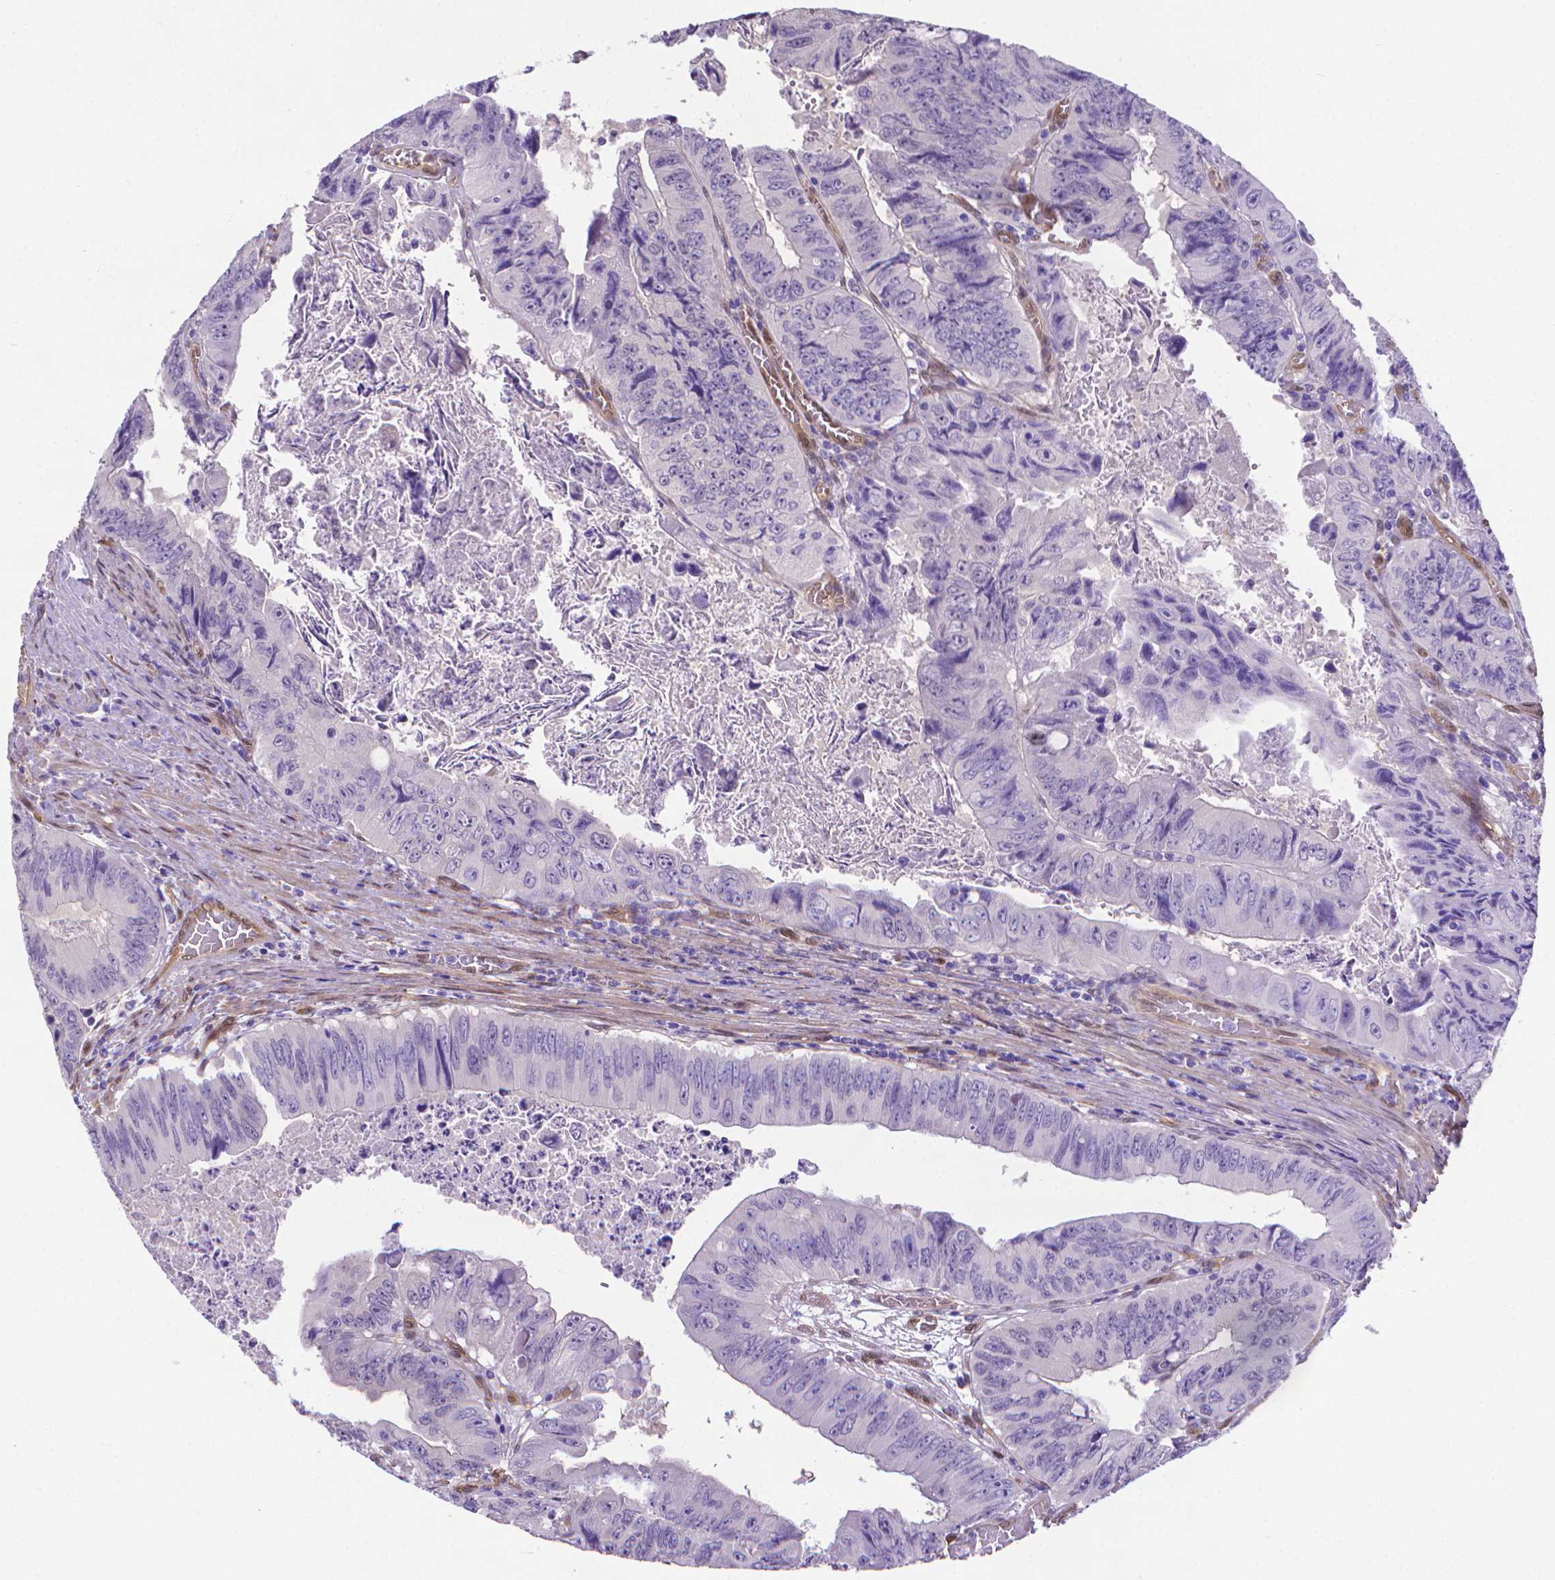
{"staining": {"intensity": "negative", "quantity": "none", "location": "none"}, "tissue": "colorectal cancer", "cell_type": "Tumor cells", "image_type": "cancer", "snomed": [{"axis": "morphology", "description": "Adenocarcinoma, NOS"}, {"axis": "topography", "description": "Colon"}], "caption": "IHC of human colorectal cancer demonstrates no staining in tumor cells.", "gene": "CLIC4", "patient": {"sex": "female", "age": 84}}